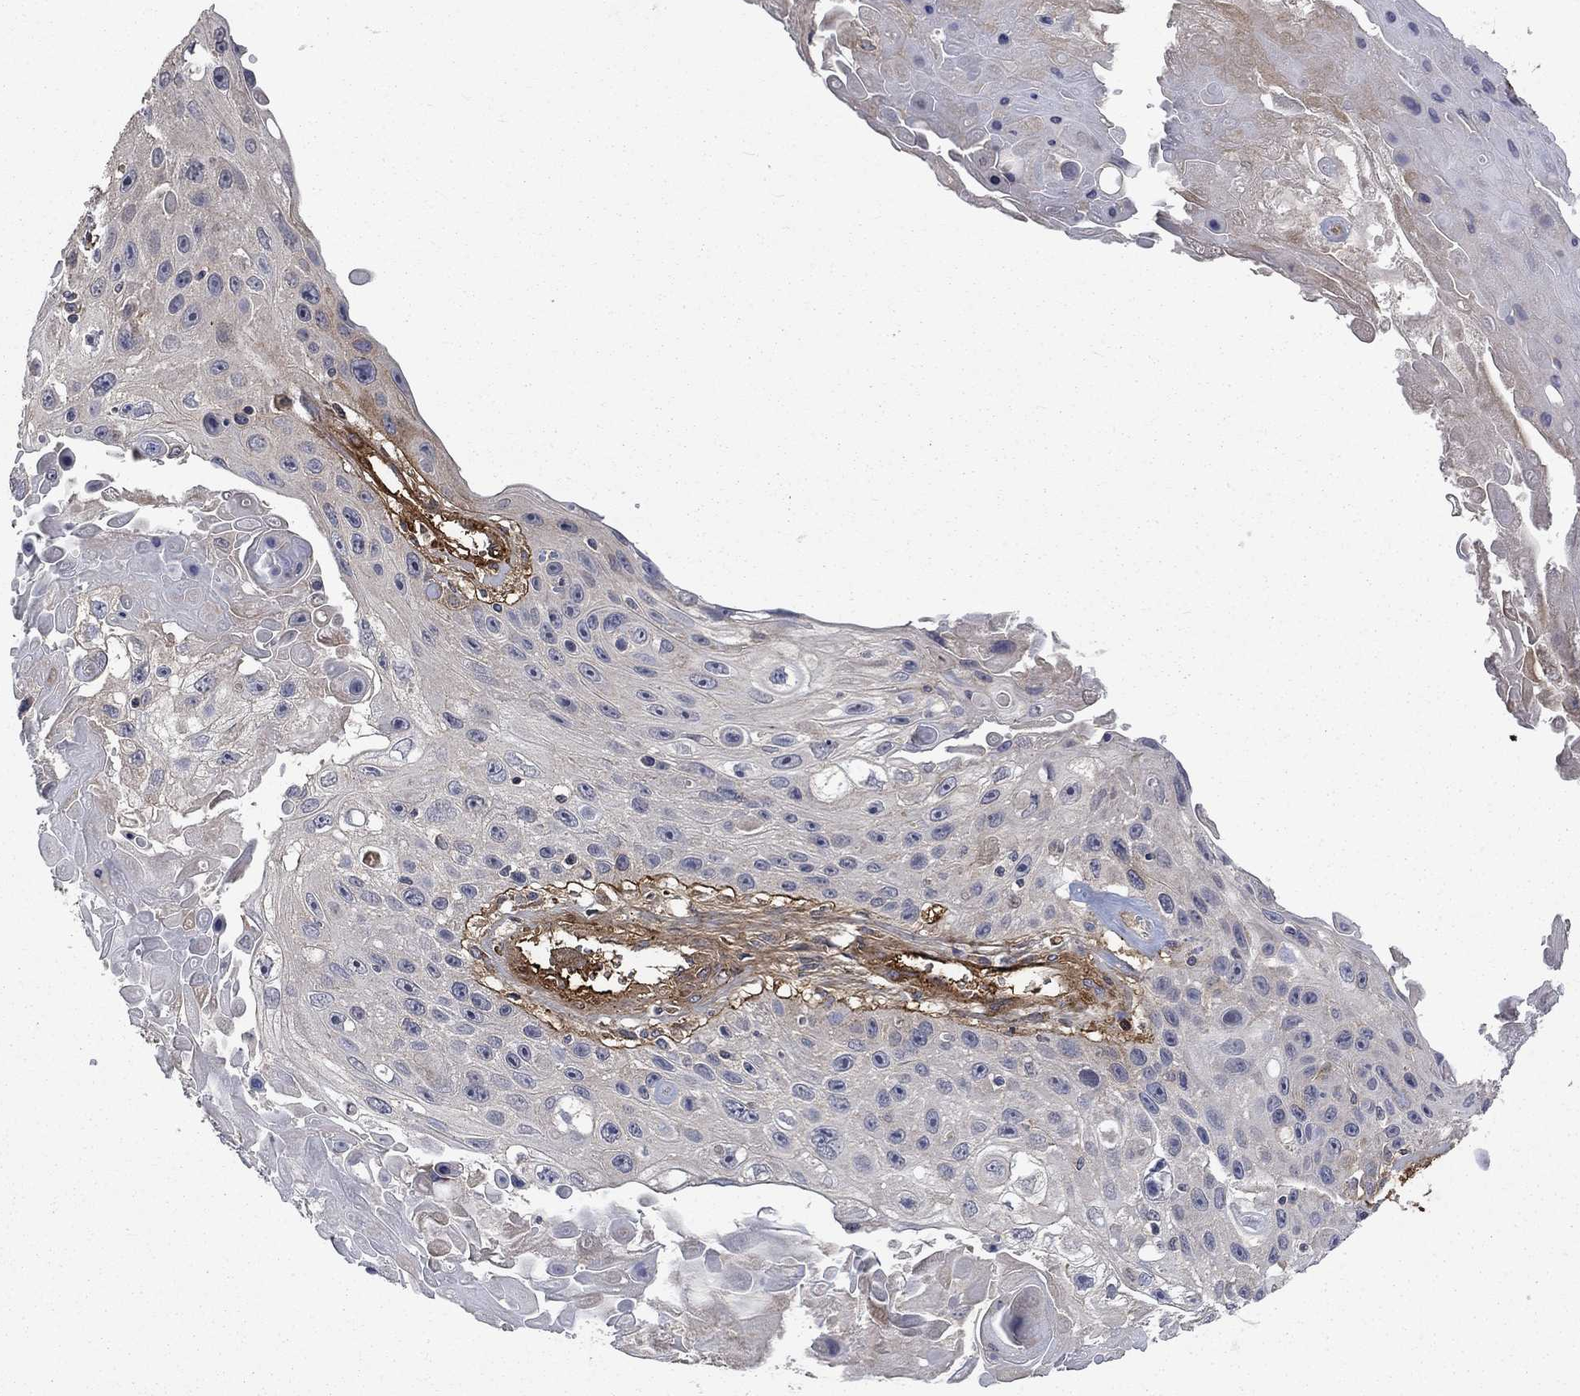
{"staining": {"intensity": "negative", "quantity": "none", "location": "none"}, "tissue": "skin cancer", "cell_type": "Tumor cells", "image_type": "cancer", "snomed": [{"axis": "morphology", "description": "Squamous cell carcinoma, NOS"}, {"axis": "topography", "description": "Skin"}], "caption": "Immunohistochemistry (IHC) histopathology image of neoplastic tissue: human skin cancer stained with DAB (3,3'-diaminobenzidine) displays no significant protein expression in tumor cells.", "gene": "VCAN", "patient": {"sex": "male", "age": 82}}